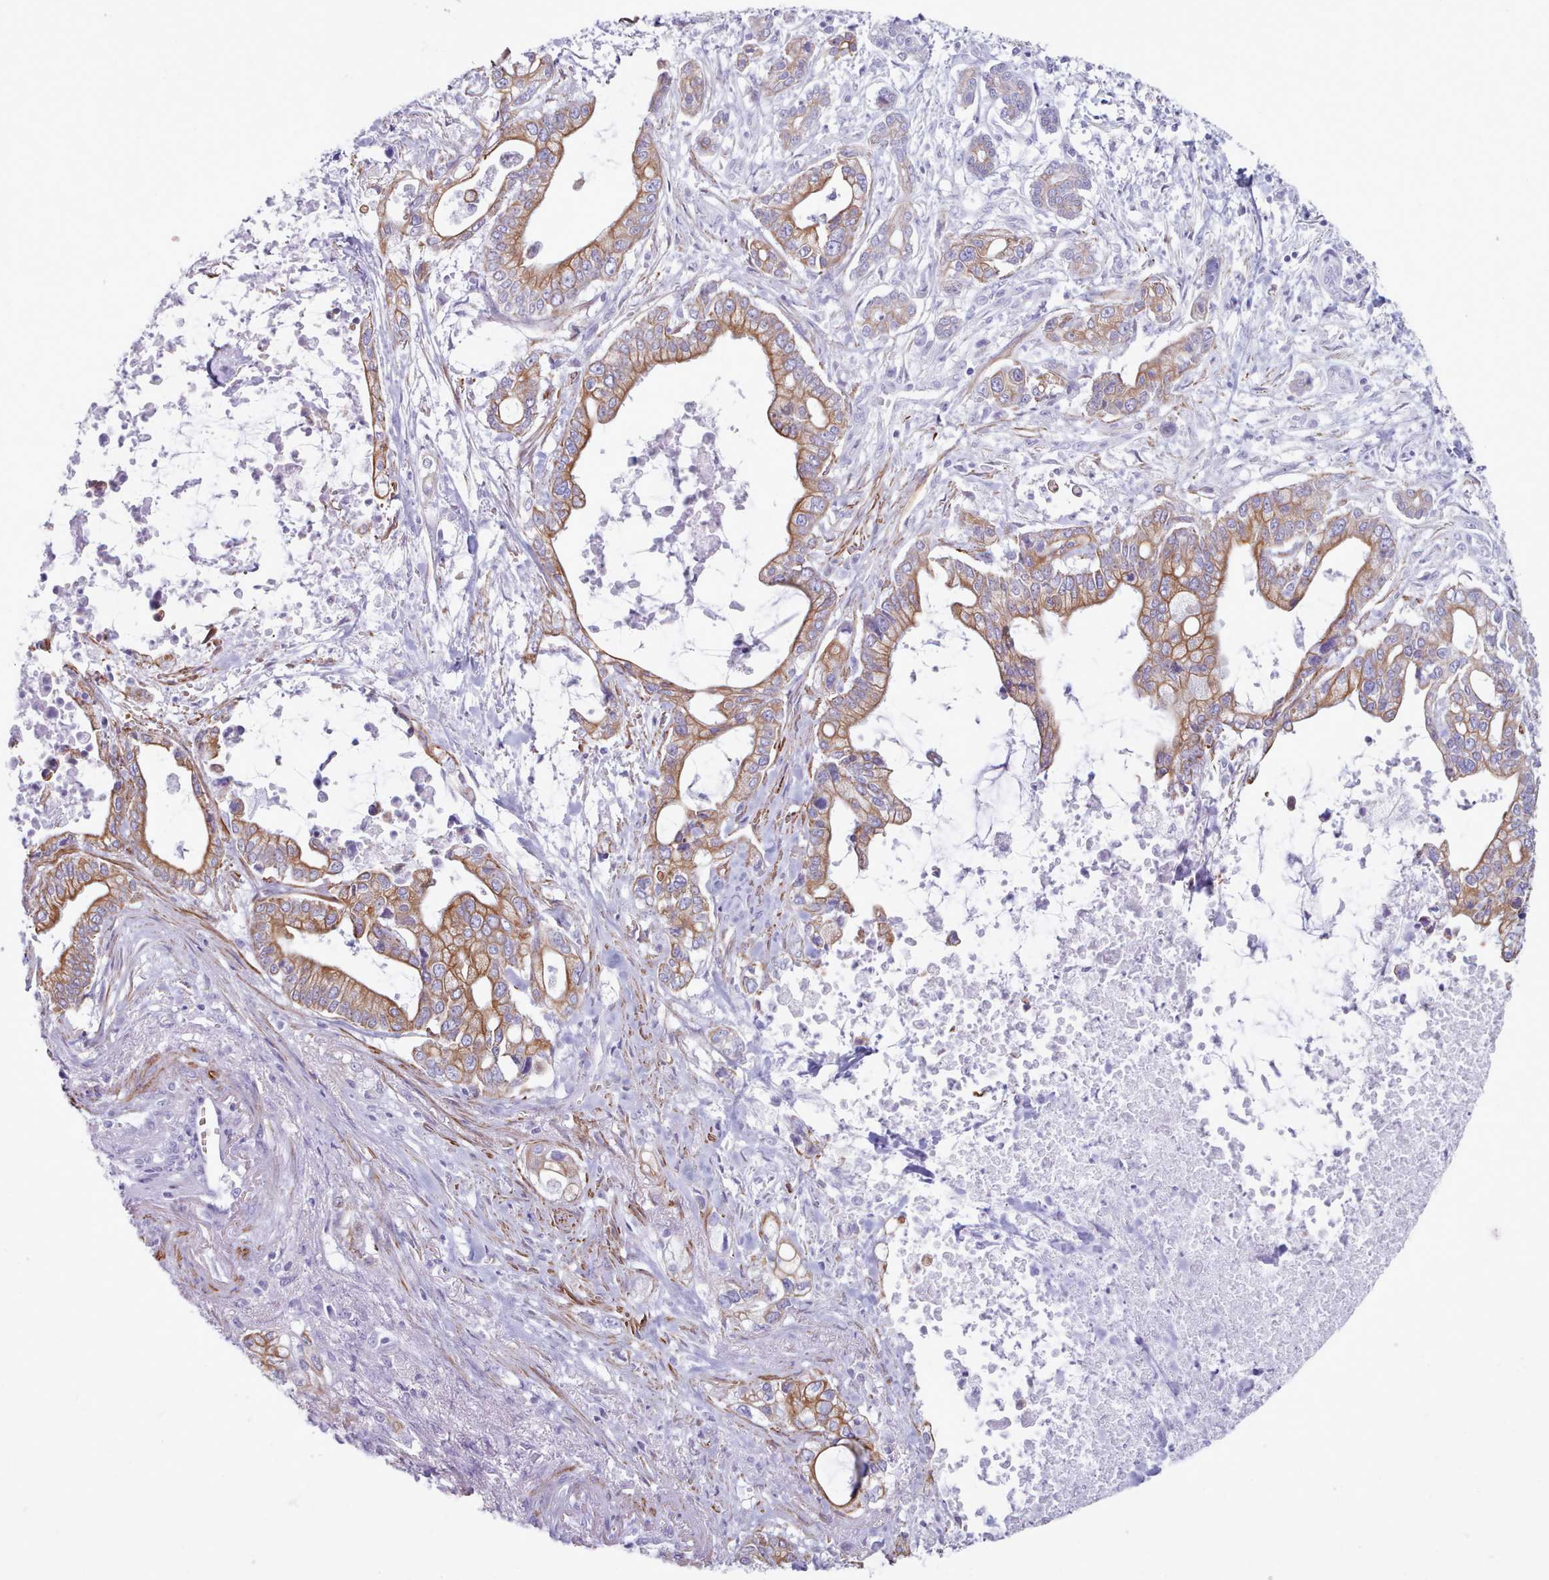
{"staining": {"intensity": "moderate", "quantity": "25%-75%", "location": "cytoplasmic/membranous"}, "tissue": "pancreatic cancer", "cell_type": "Tumor cells", "image_type": "cancer", "snomed": [{"axis": "morphology", "description": "Adenocarcinoma, NOS"}, {"axis": "topography", "description": "Pancreas"}], "caption": "Tumor cells reveal medium levels of moderate cytoplasmic/membranous expression in approximately 25%-75% of cells in adenocarcinoma (pancreatic). Nuclei are stained in blue.", "gene": "FPGS", "patient": {"sex": "male", "age": 69}}